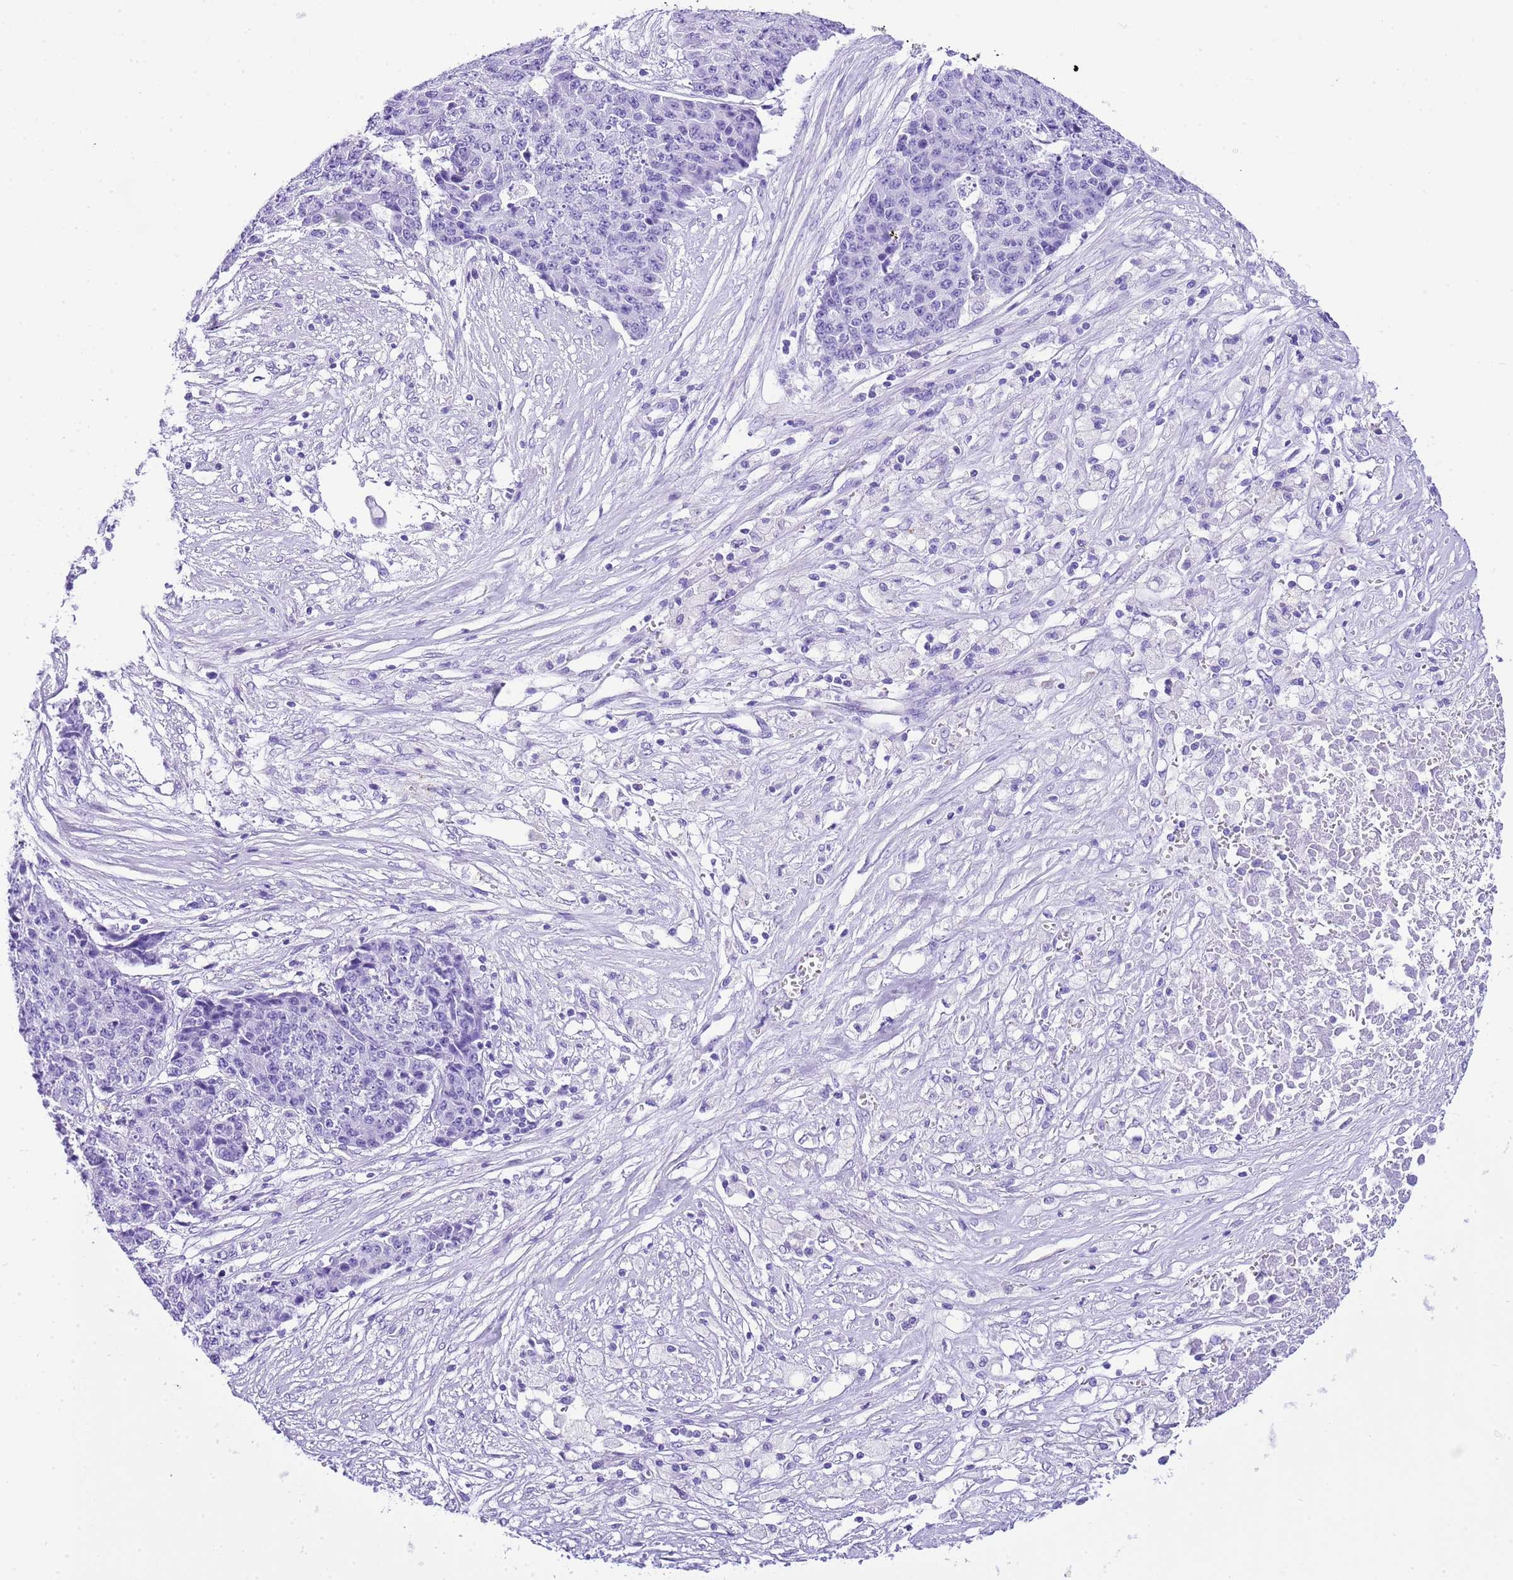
{"staining": {"intensity": "negative", "quantity": "none", "location": "none"}, "tissue": "ovarian cancer", "cell_type": "Tumor cells", "image_type": "cancer", "snomed": [{"axis": "morphology", "description": "Carcinoma, endometroid"}, {"axis": "topography", "description": "Ovary"}], "caption": "Tumor cells are negative for protein expression in human ovarian cancer. (Brightfield microscopy of DAB (3,3'-diaminobenzidine) IHC at high magnification).", "gene": "KCNC1", "patient": {"sex": "female", "age": 42}}